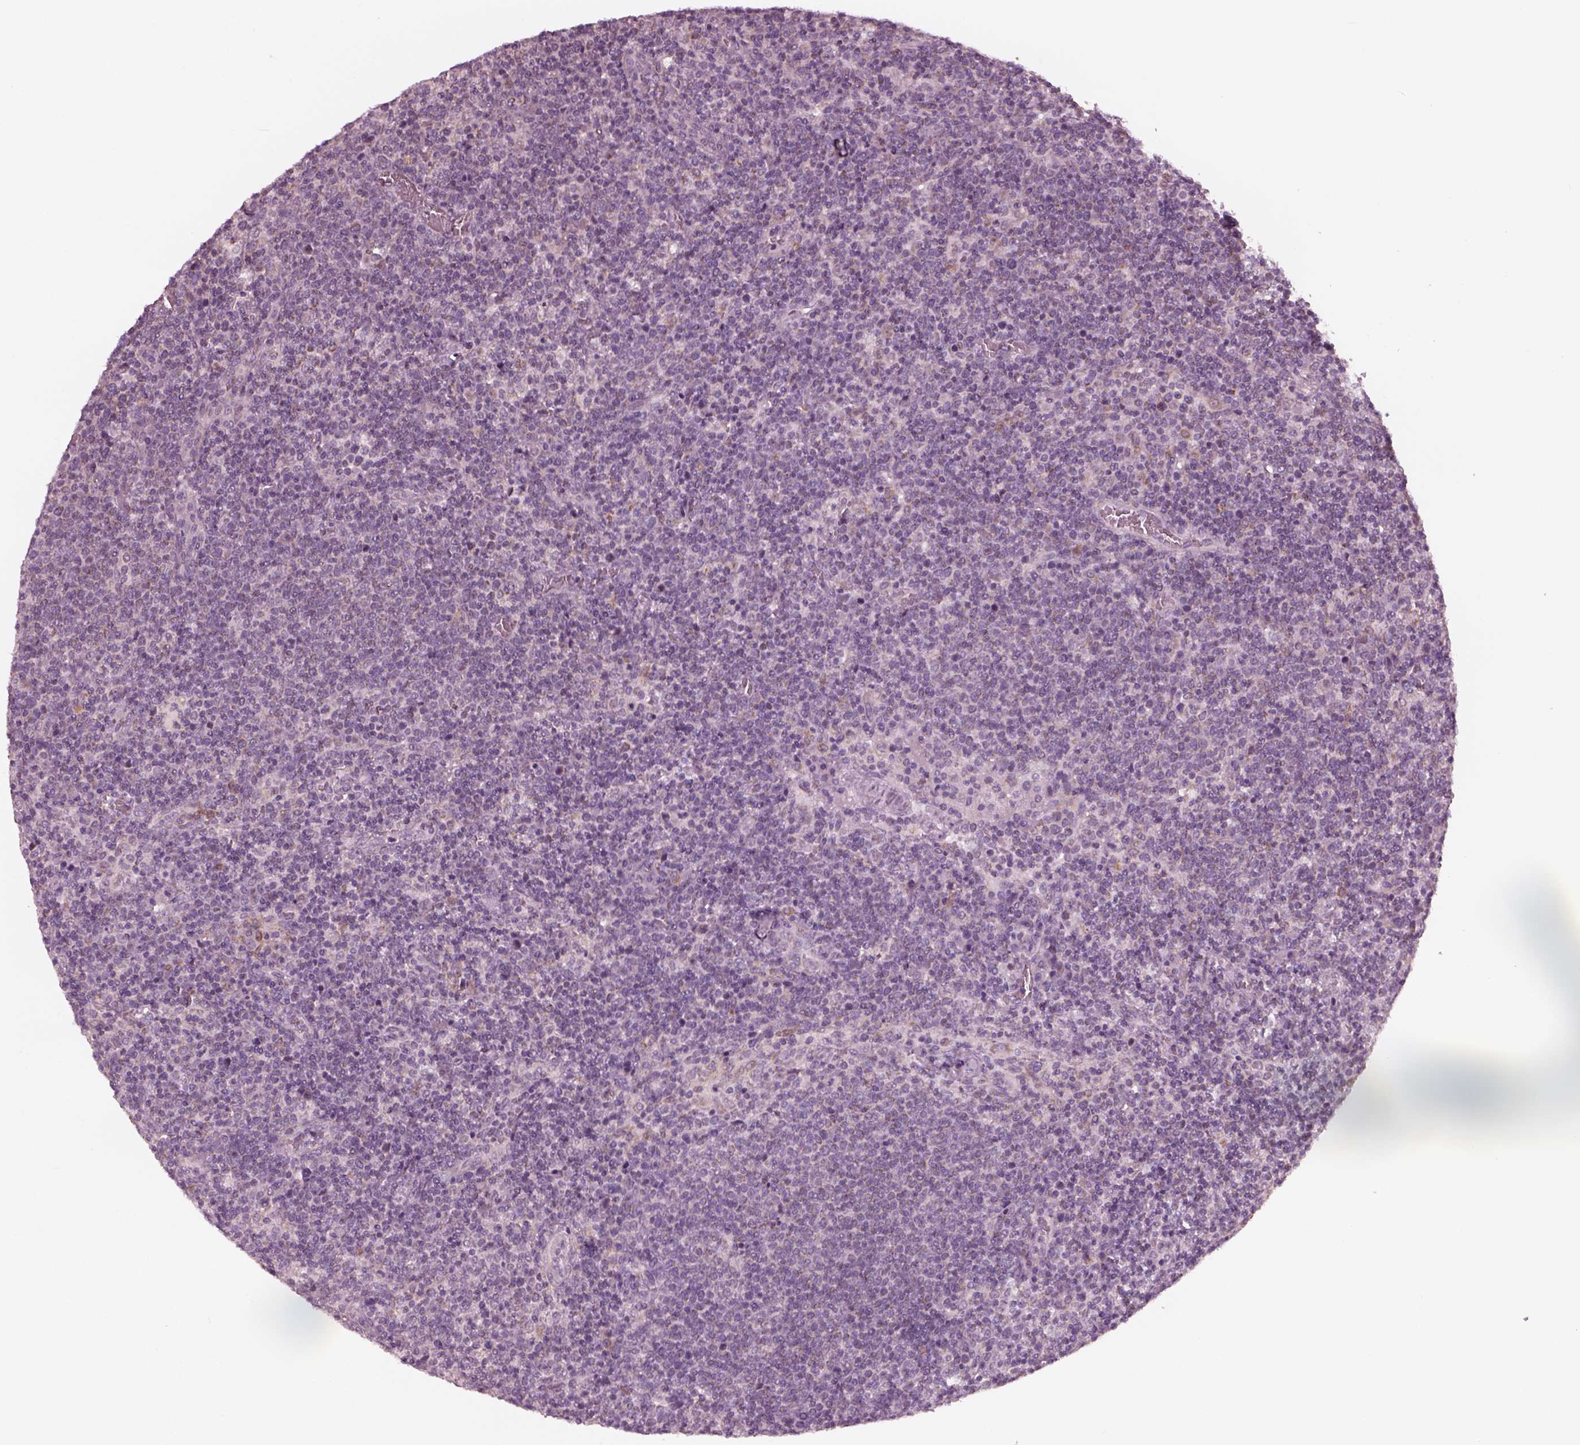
{"staining": {"intensity": "weak", "quantity": "<25%", "location": "cytoplasmic/membranous"}, "tissue": "lymphoma", "cell_type": "Tumor cells", "image_type": "cancer", "snomed": [{"axis": "morphology", "description": "Malignant lymphoma, non-Hodgkin's type, High grade"}, {"axis": "topography", "description": "Lymph node"}], "caption": "Tumor cells are negative for brown protein staining in high-grade malignant lymphoma, non-Hodgkin's type.", "gene": "CELSR3", "patient": {"sex": "male", "age": 61}}